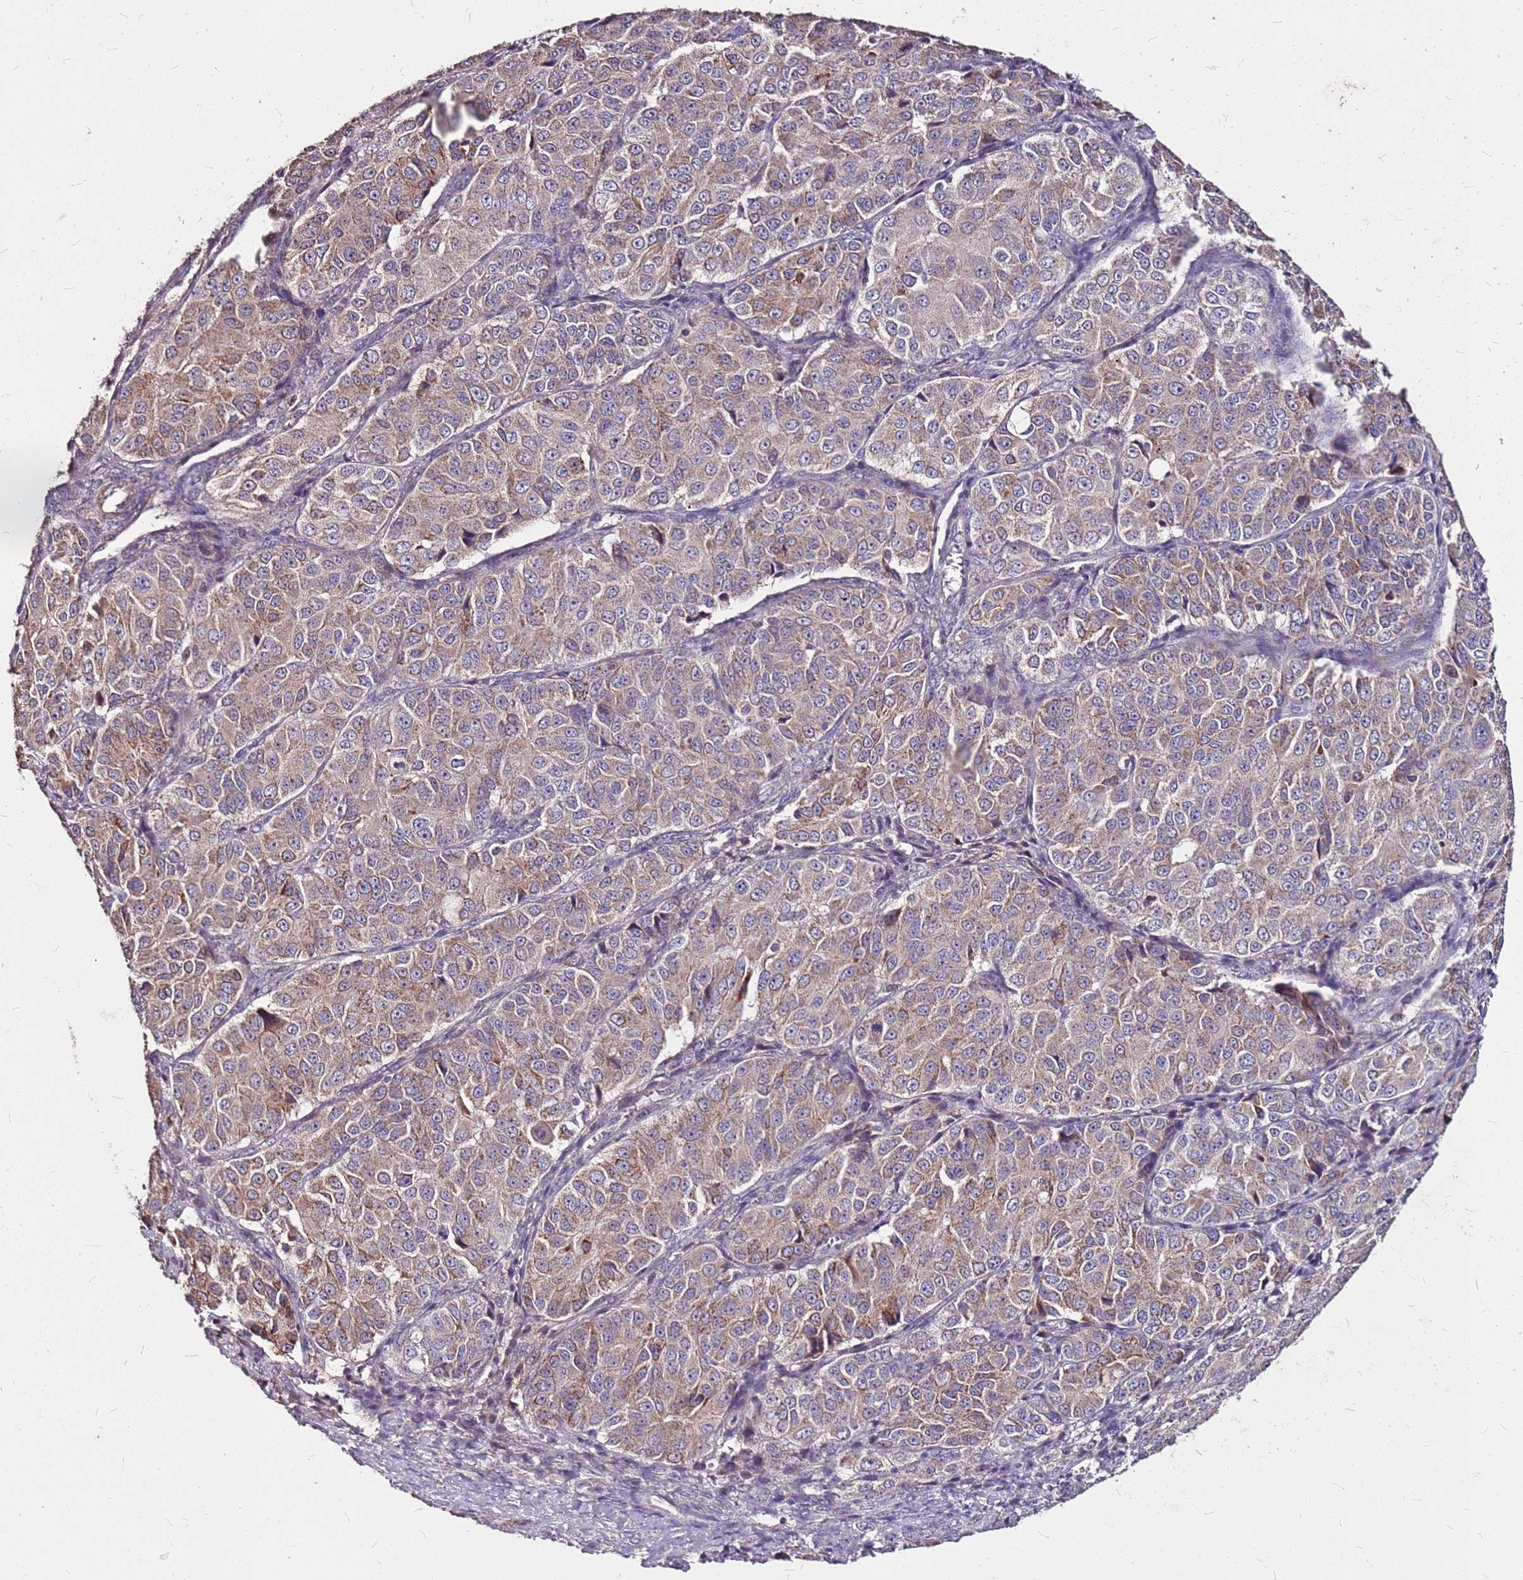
{"staining": {"intensity": "moderate", "quantity": "25%-75%", "location": "cytoplasmic/membranous"}, "tissue": "ovarian cancer", "cell_type": "Tumor cells", "image_type": "cancer", "snomed": [{"axis": "morphology", "description": "Carcinoma, endometroid"}, {"axis": "topography", "description": "Ovary"}], "caption": "IHC staining of ovarian cancer (endometroid carcinoma), which demonstrates medium levels of moderate cytoplasmic/membranous expression in approximately 25%-75% of tumor cells indicating moderate cytoplasmic/membranous protein expression. The staining was performed using DAB (brown) for protein detection and nuclei were counterstained in hematoxylin (blue).", "gene": "DCDC2C", "patient": {"sex": "female", "age": 51}}